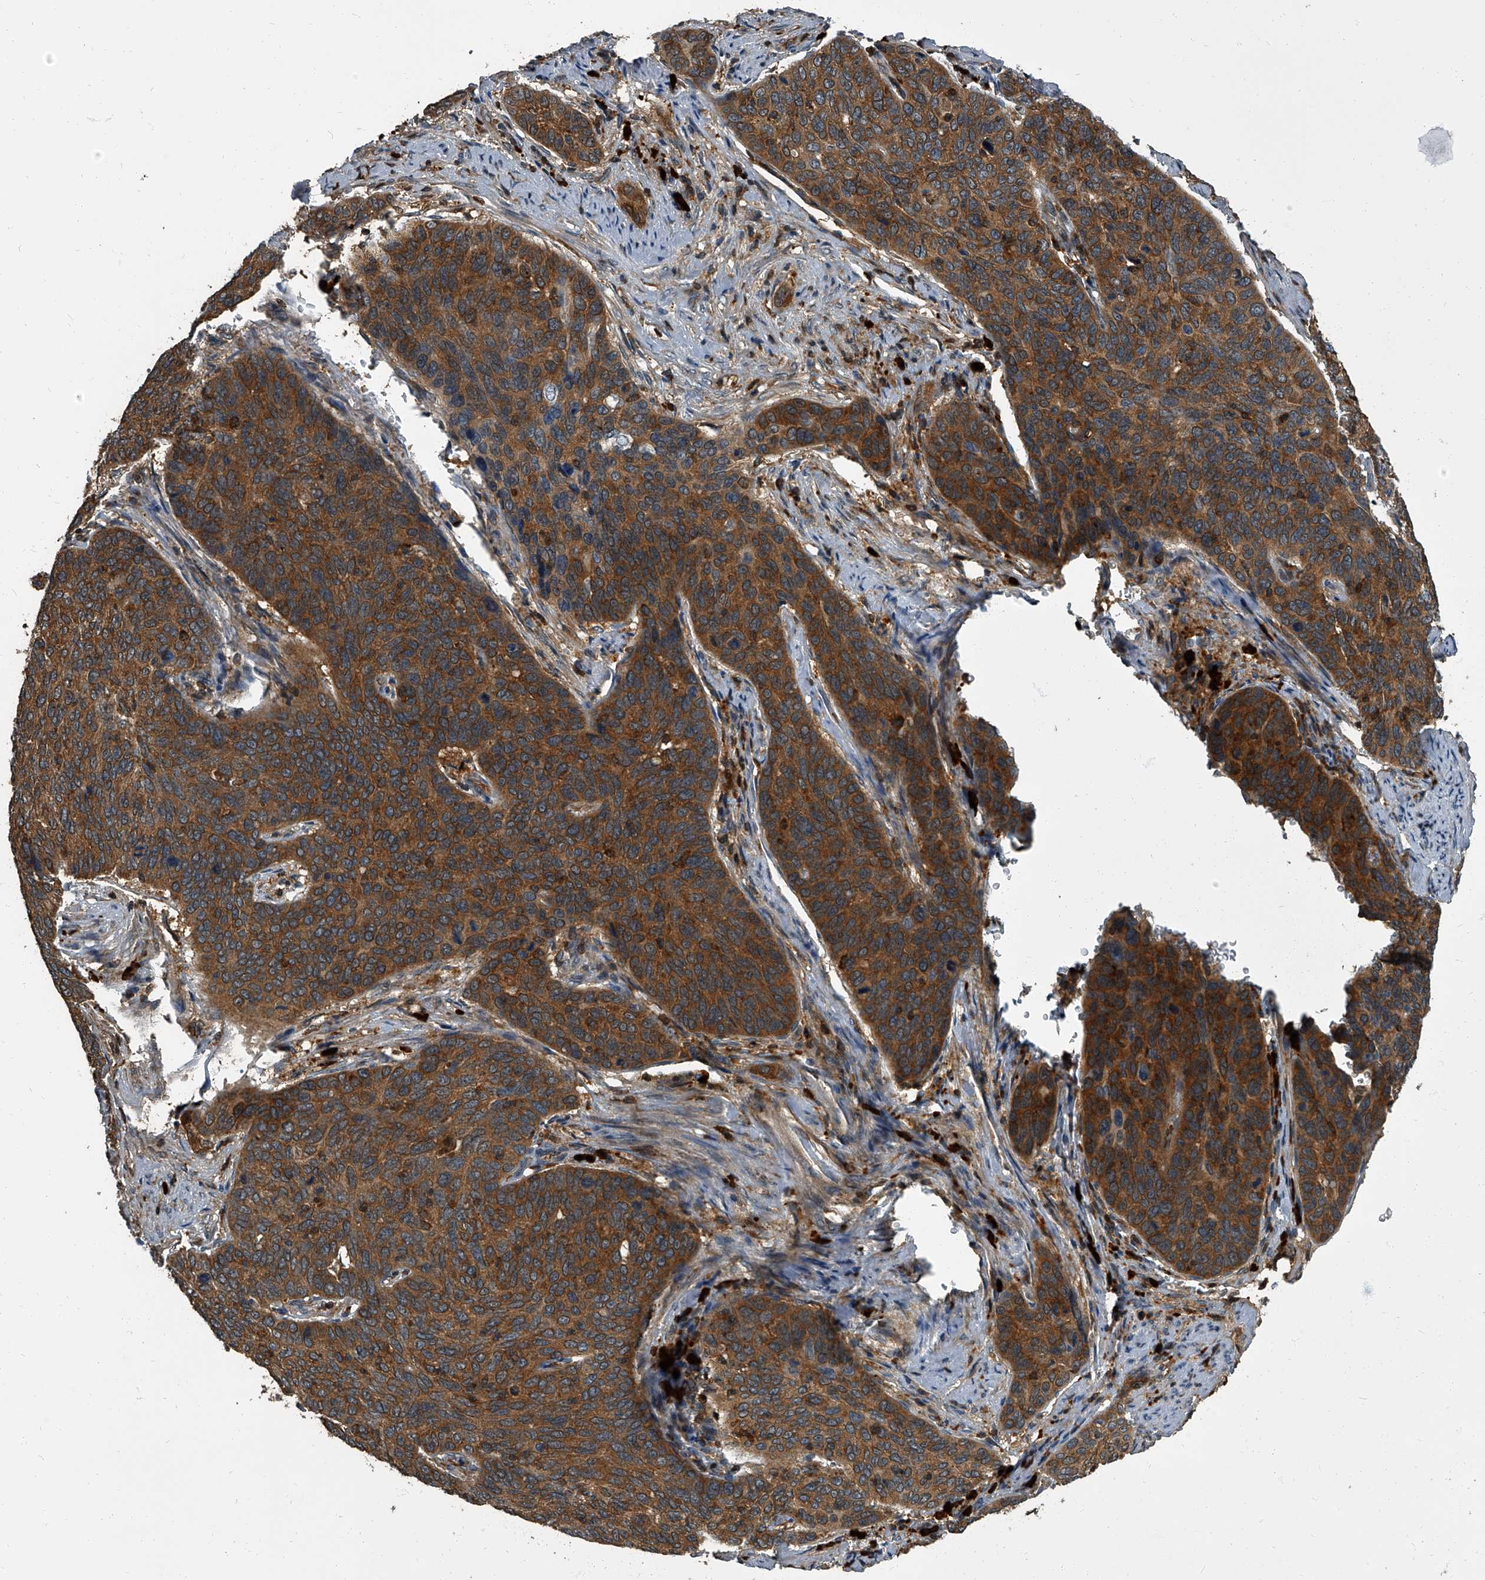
{"staining": {"intensity": "moderate", "quantity": ">75%", "location": "cytoplasmic/membranous"}, "tissue": "cervical cancer", "cell_type": "Tumor cells", "image_type": "cancer", "snomed": [{"axis": "morphology", "description": "Squamous cell carcinoma, NOS"}, {"axis": "topography", "description": "Cervix"}], "caption": "The immunohistochemical stain highlights moderate cytoplasmic/membranous staining in tumor cells of cervical cancer (squamous cell carcinoma) tissue. Immunohistochemistry stains the protein in brown and the nuclei are stained blue.", "gene": "CDV3", "patient": {"sex": "female", "age": 60}}